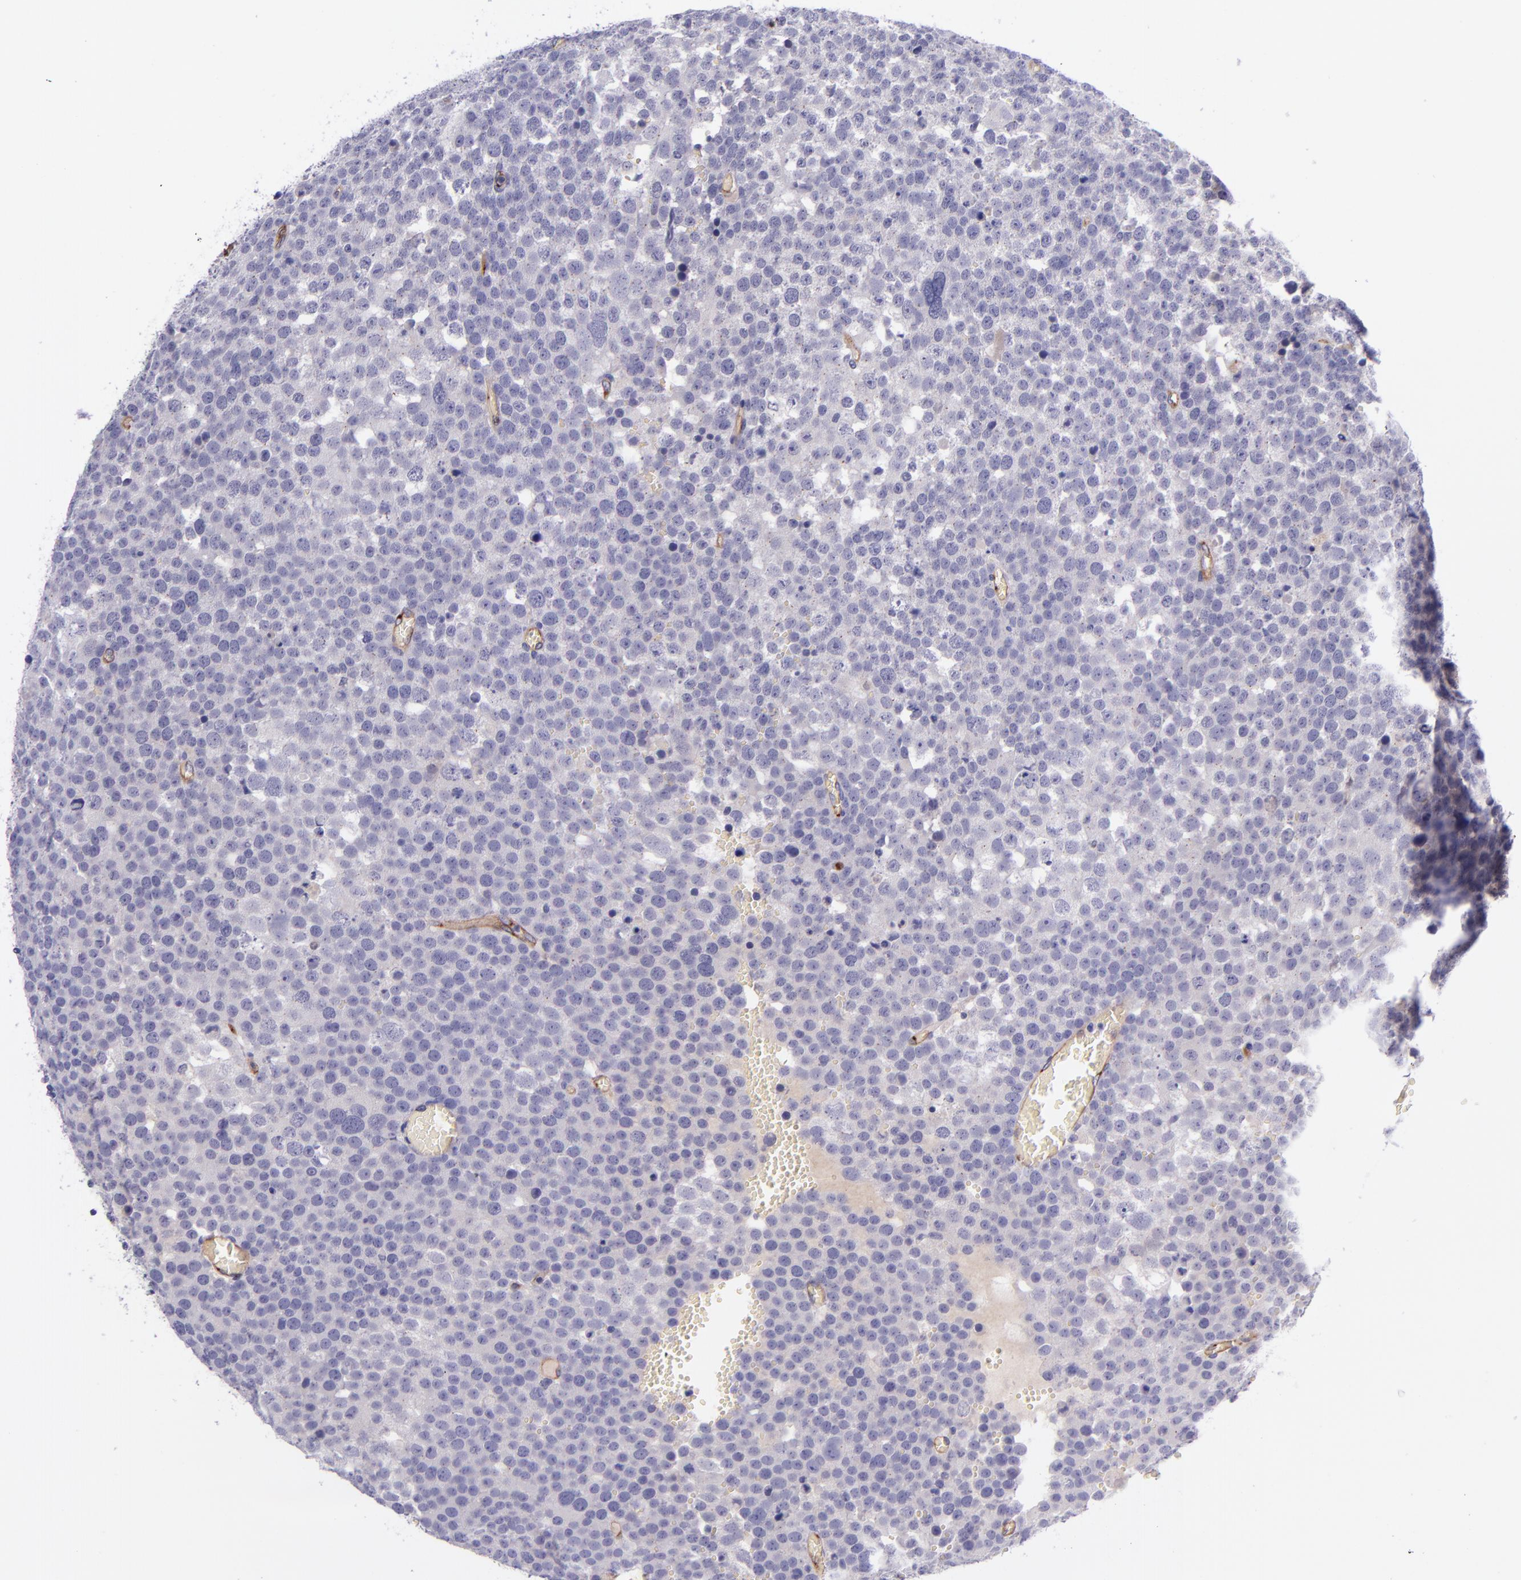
{"staining": {"intensity": "negative", "quantity": "none", "location": "none"}, "tissue": "testis cancer", "cell_type": "Tumor cells", "image_type": "cancer", "snomed": [{"axis": "morphology", "description": "Seminoma, NOS"}, {"axis": "topography", "description": "Testis"}], "caption": "Seminoma (testis) was stained to show a protein in brown. There is no significant positivity in tumor cells. (DAB (3,3'-diaminobenzidine) IHC, high magnification).", "gene": "NOS3", "patient": {"sex": "male", "age": 71}}